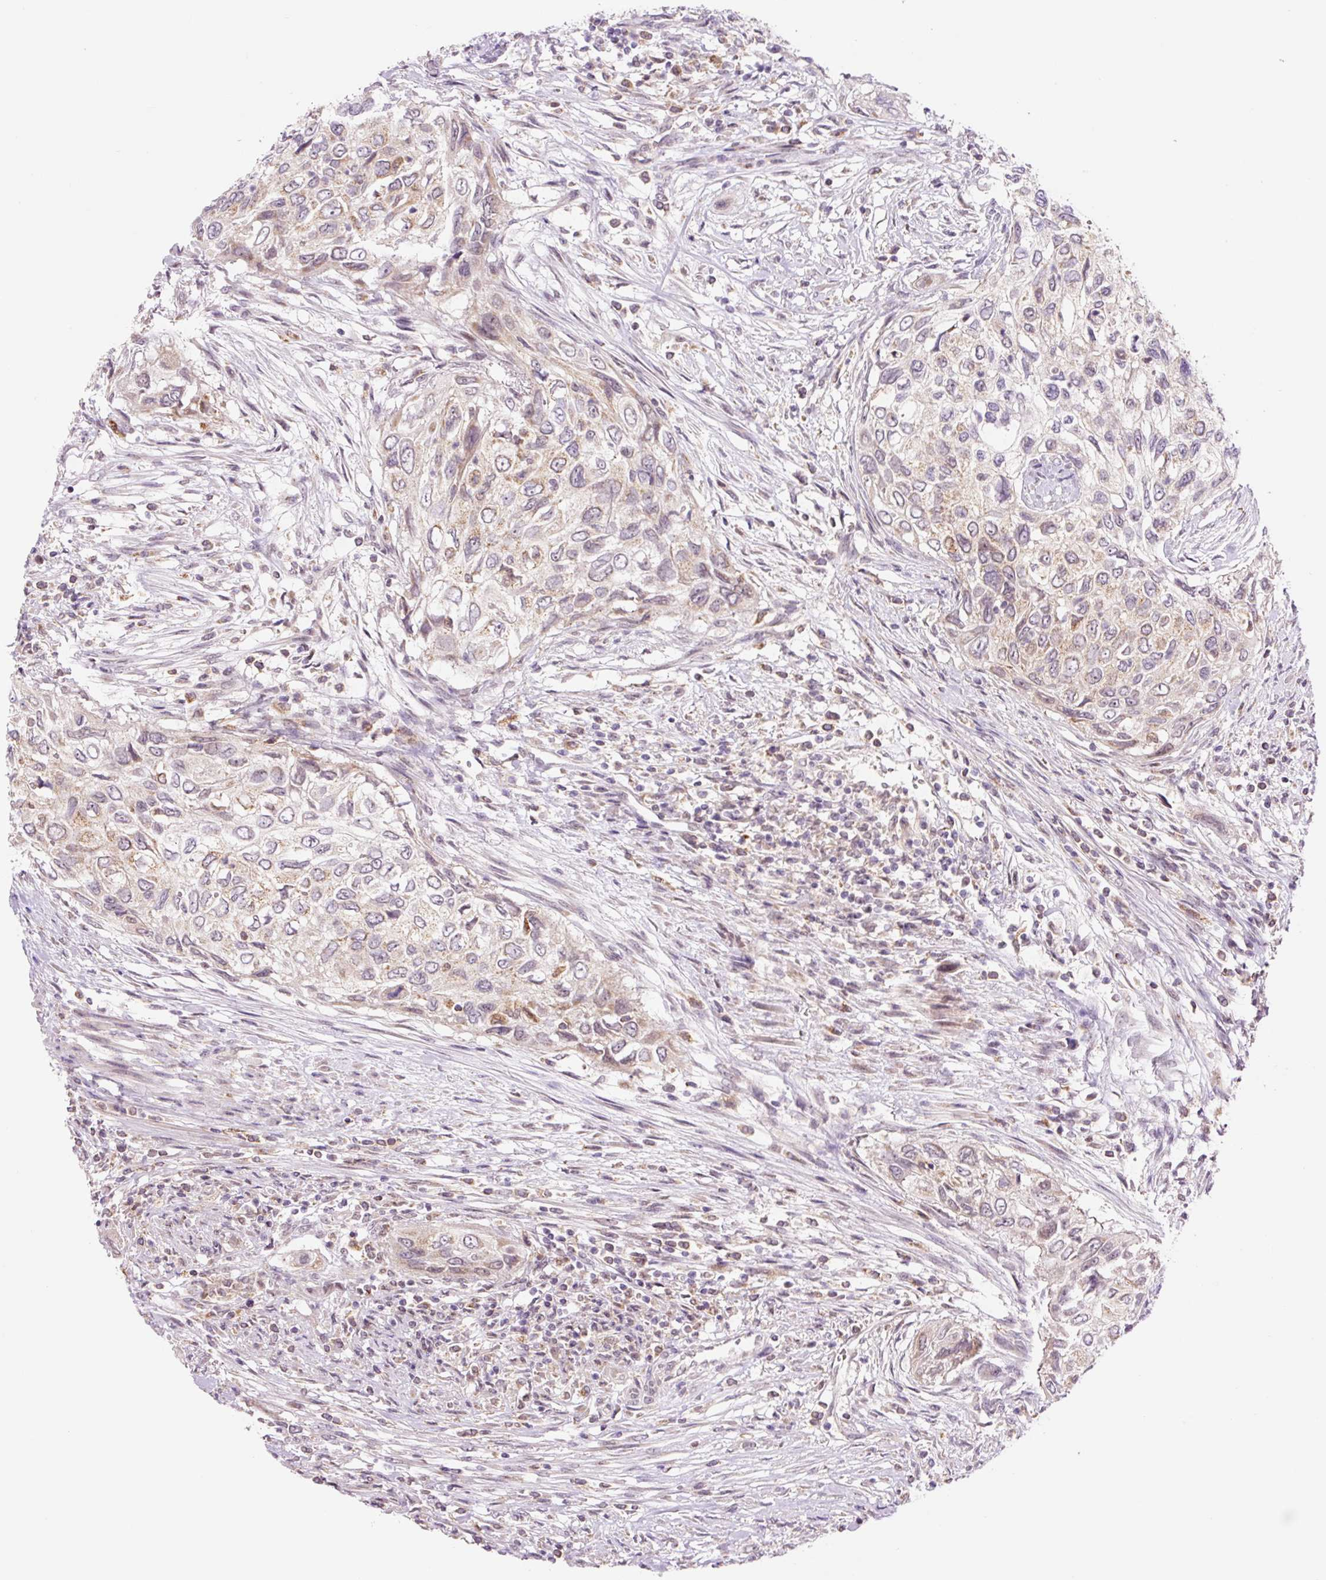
{"staining": {"intensity": "weak", "quantity": "25%-75%", "location": "cytoplasmic/membranous"}, "tissue": "urothelial cancer", "cell_type": "Tumor cells", "image_type": "cancer", "snomed": [{"axis": "morphology", "description": "Urothelial carcinoma, High grade"}, {"axis": "topography", "description": "Urinary bladder"}], "caption": "Immunohistochemical staining of human urothelial cancer displays weak cytoplasmic/membranous protein expression in about 25%-75% of tumor cells.", "gene": "PCK2", "patient": {"sex": "female", "age": 60}}